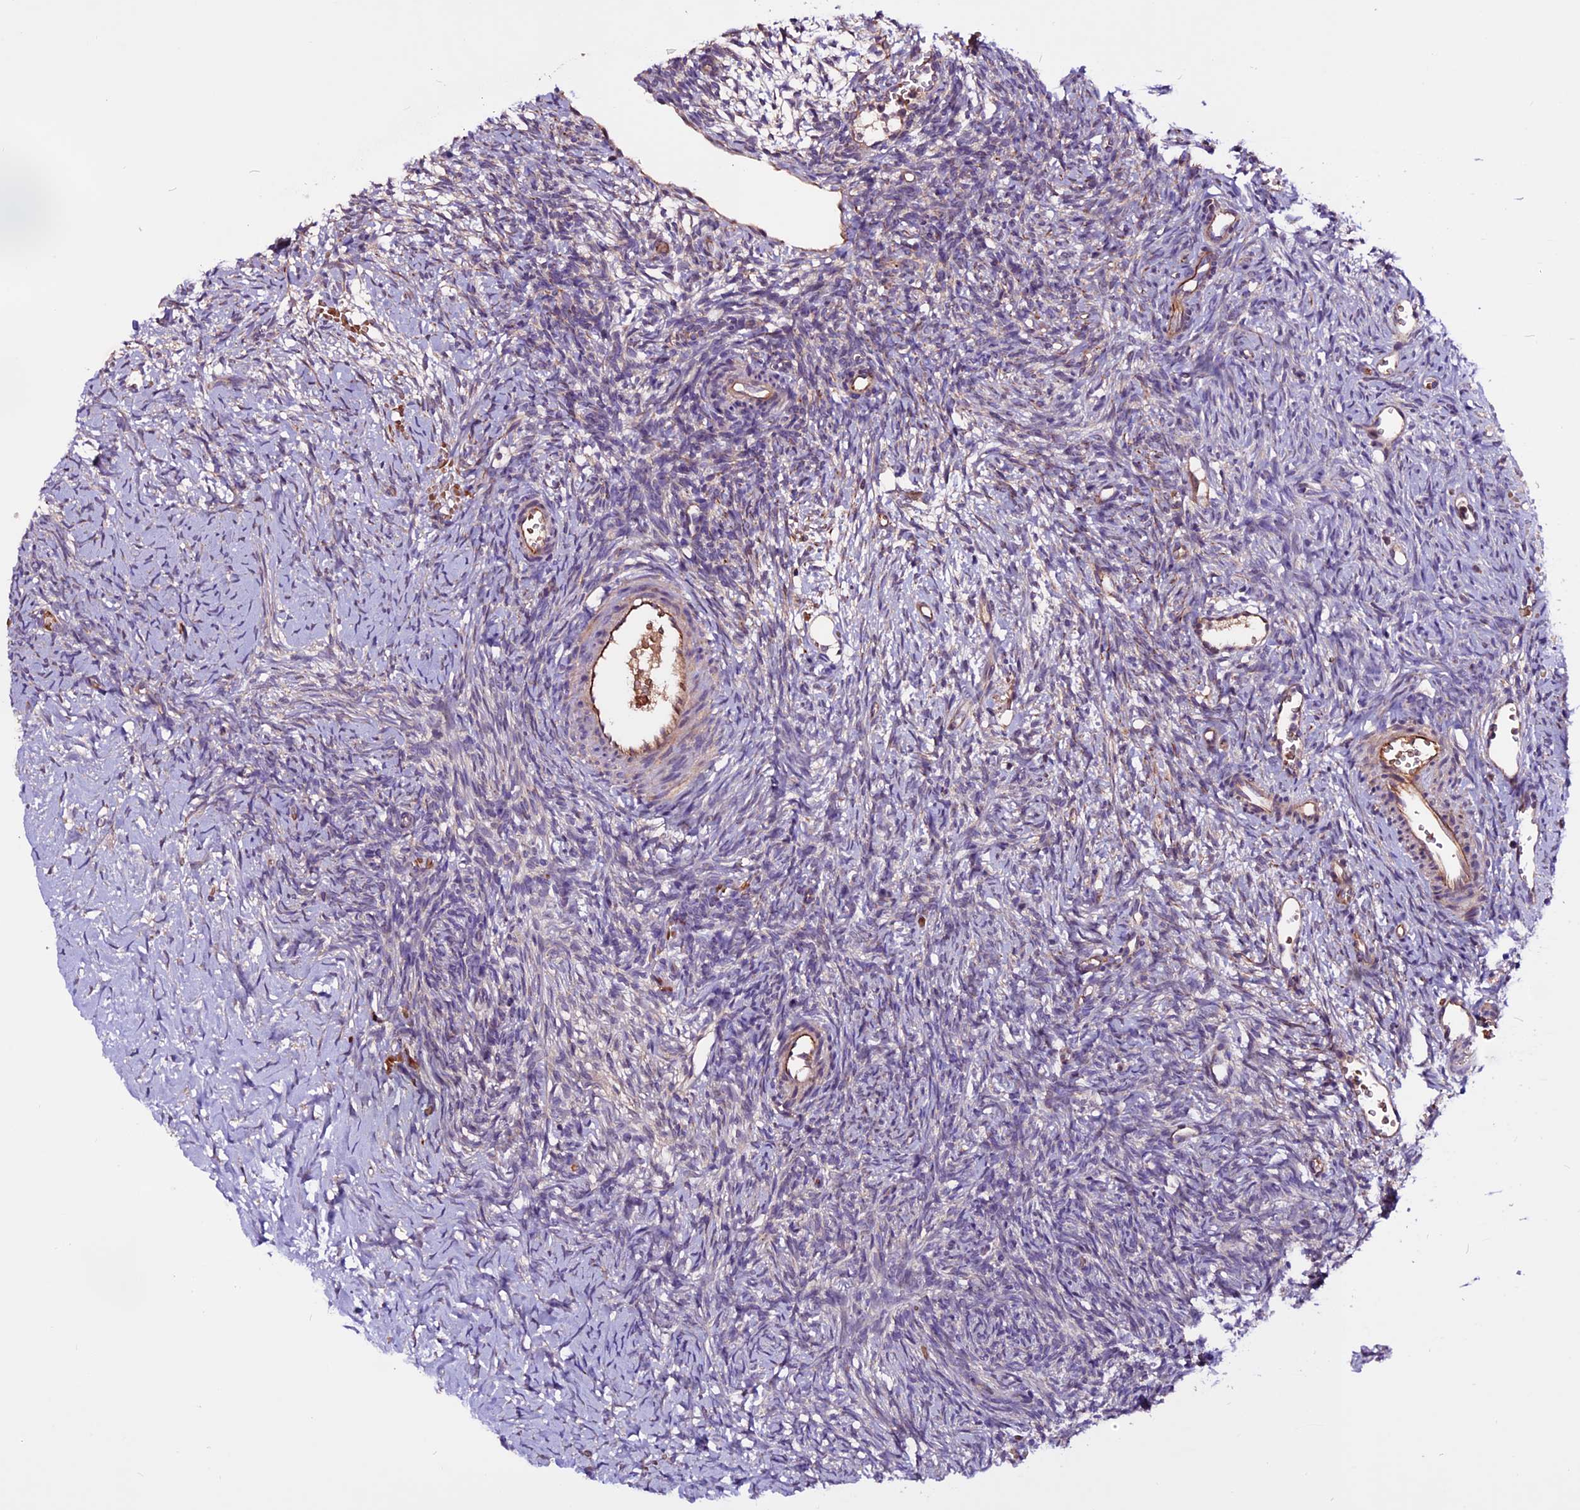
{"staining": {"intensity": "negative", "quantity": "none", "location": "none"}, "tissue": "ovary", "cell_type": "Ovarian stroma cells", "image_type": "normal", "snomed": [{"axis": "morphology", "description": "Normal tissue, NOS"}, {"axis": "topography", "description": "Ovary"}], "caption": "Immunohistochemistry (IHC) photomicrograph of unremarkable ovary: ovary stained with DAB exhibits no significant protein positivity in ovarian stroma cells.", "gene": "RINL", "patient": {"sex": "female", "age": 39}}